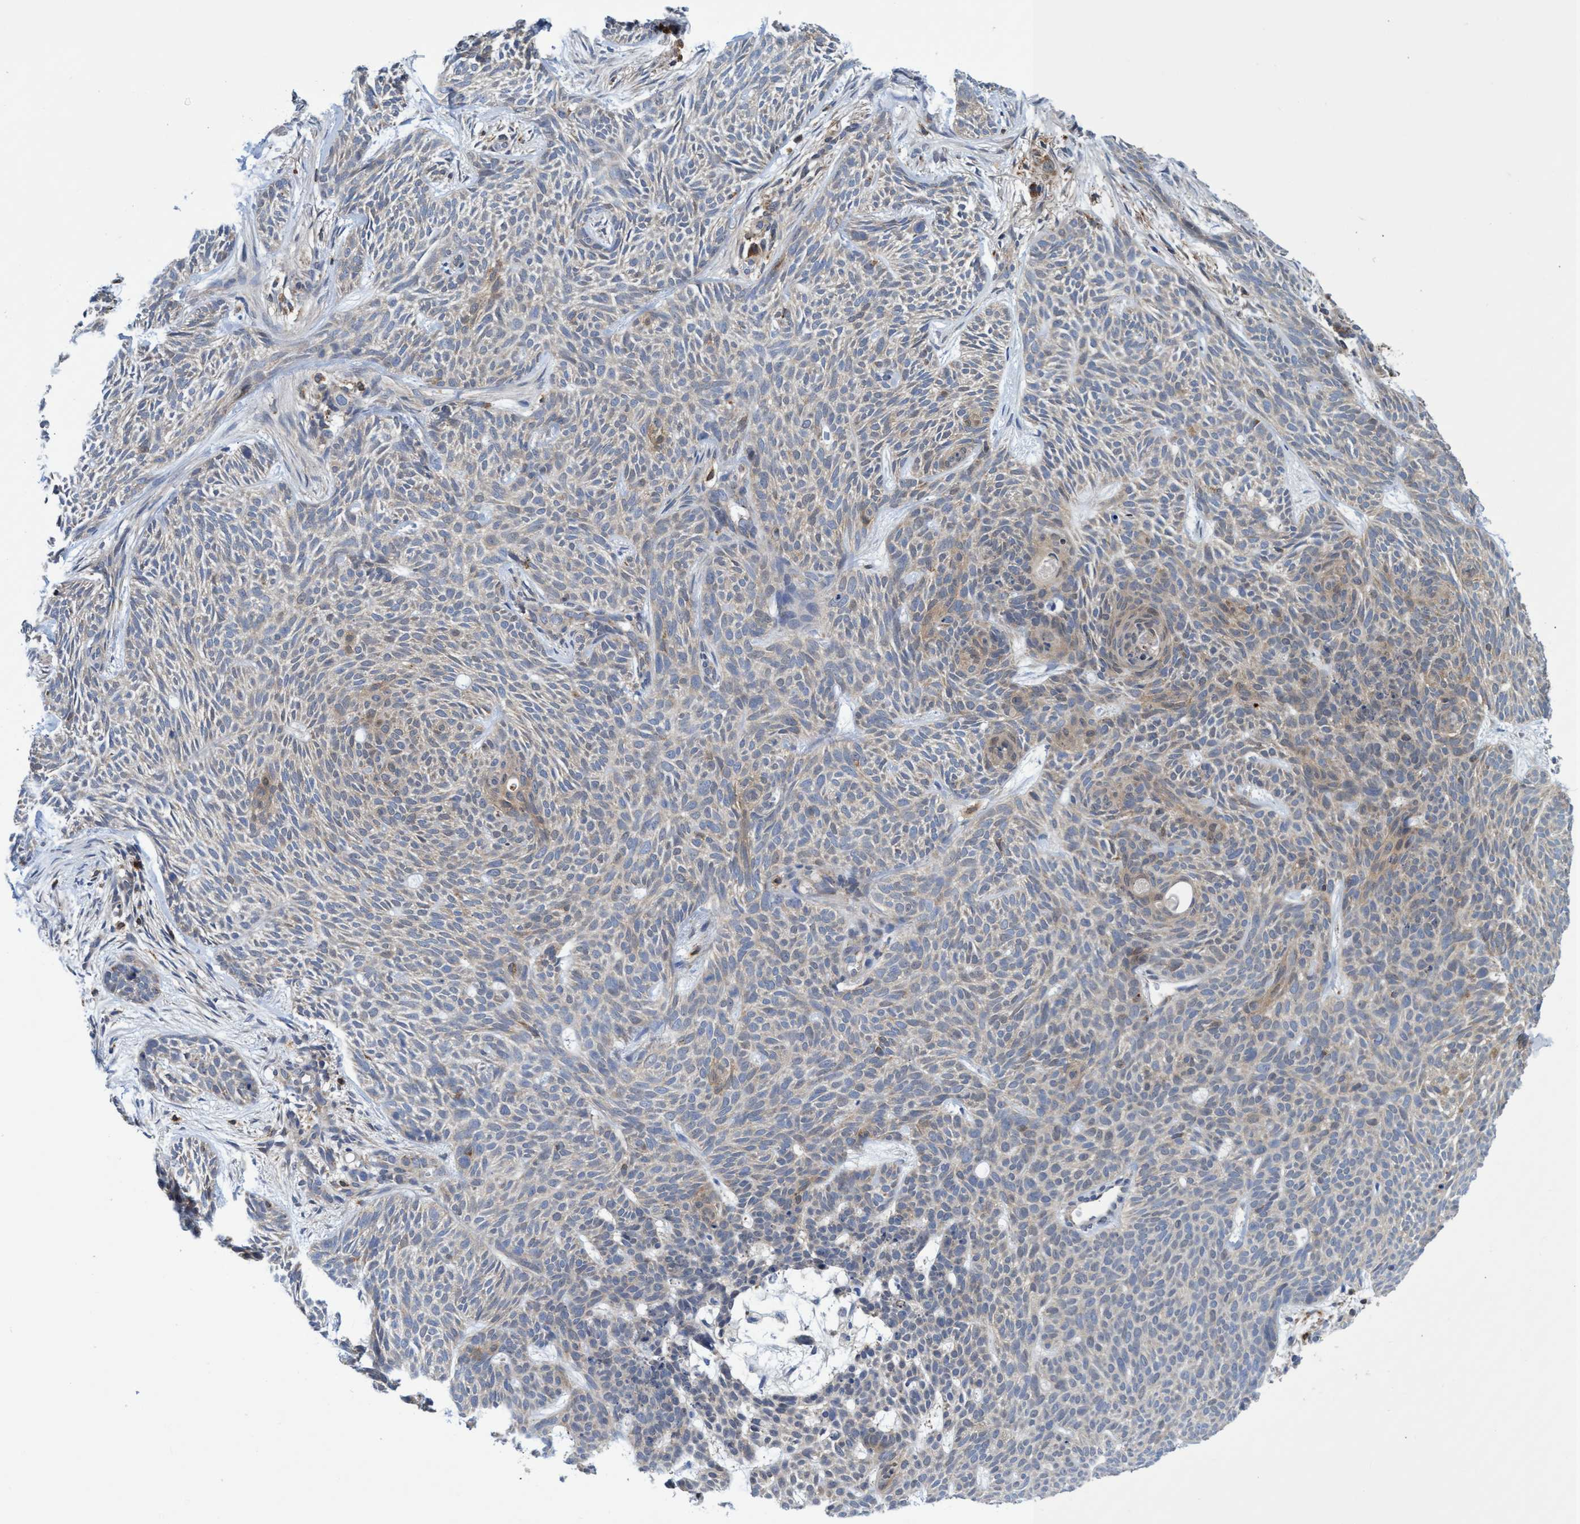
{"staining": {"intensity": "weak", "quantity": "25%-75%", "location": "cytoplasmic/membranous"}, "tissue": "skin cancer", "cell_type": "Tumor cells", "image_type": "cancer", "snomed": [{"axis": "morphology", "description": "Basal cell carcinoma"}, {"axis": "topography", "description": "Skin"}], "caption": "Immunohistochemical staining of human skin cancer (basal cell carcinoma) displays low levels of weak cytoplasmic/membranous protein positivity in approximately 25%-75% of tumor cells.", "gene": "CRYZ", "patient": {"sex": "female", "age": 59}}